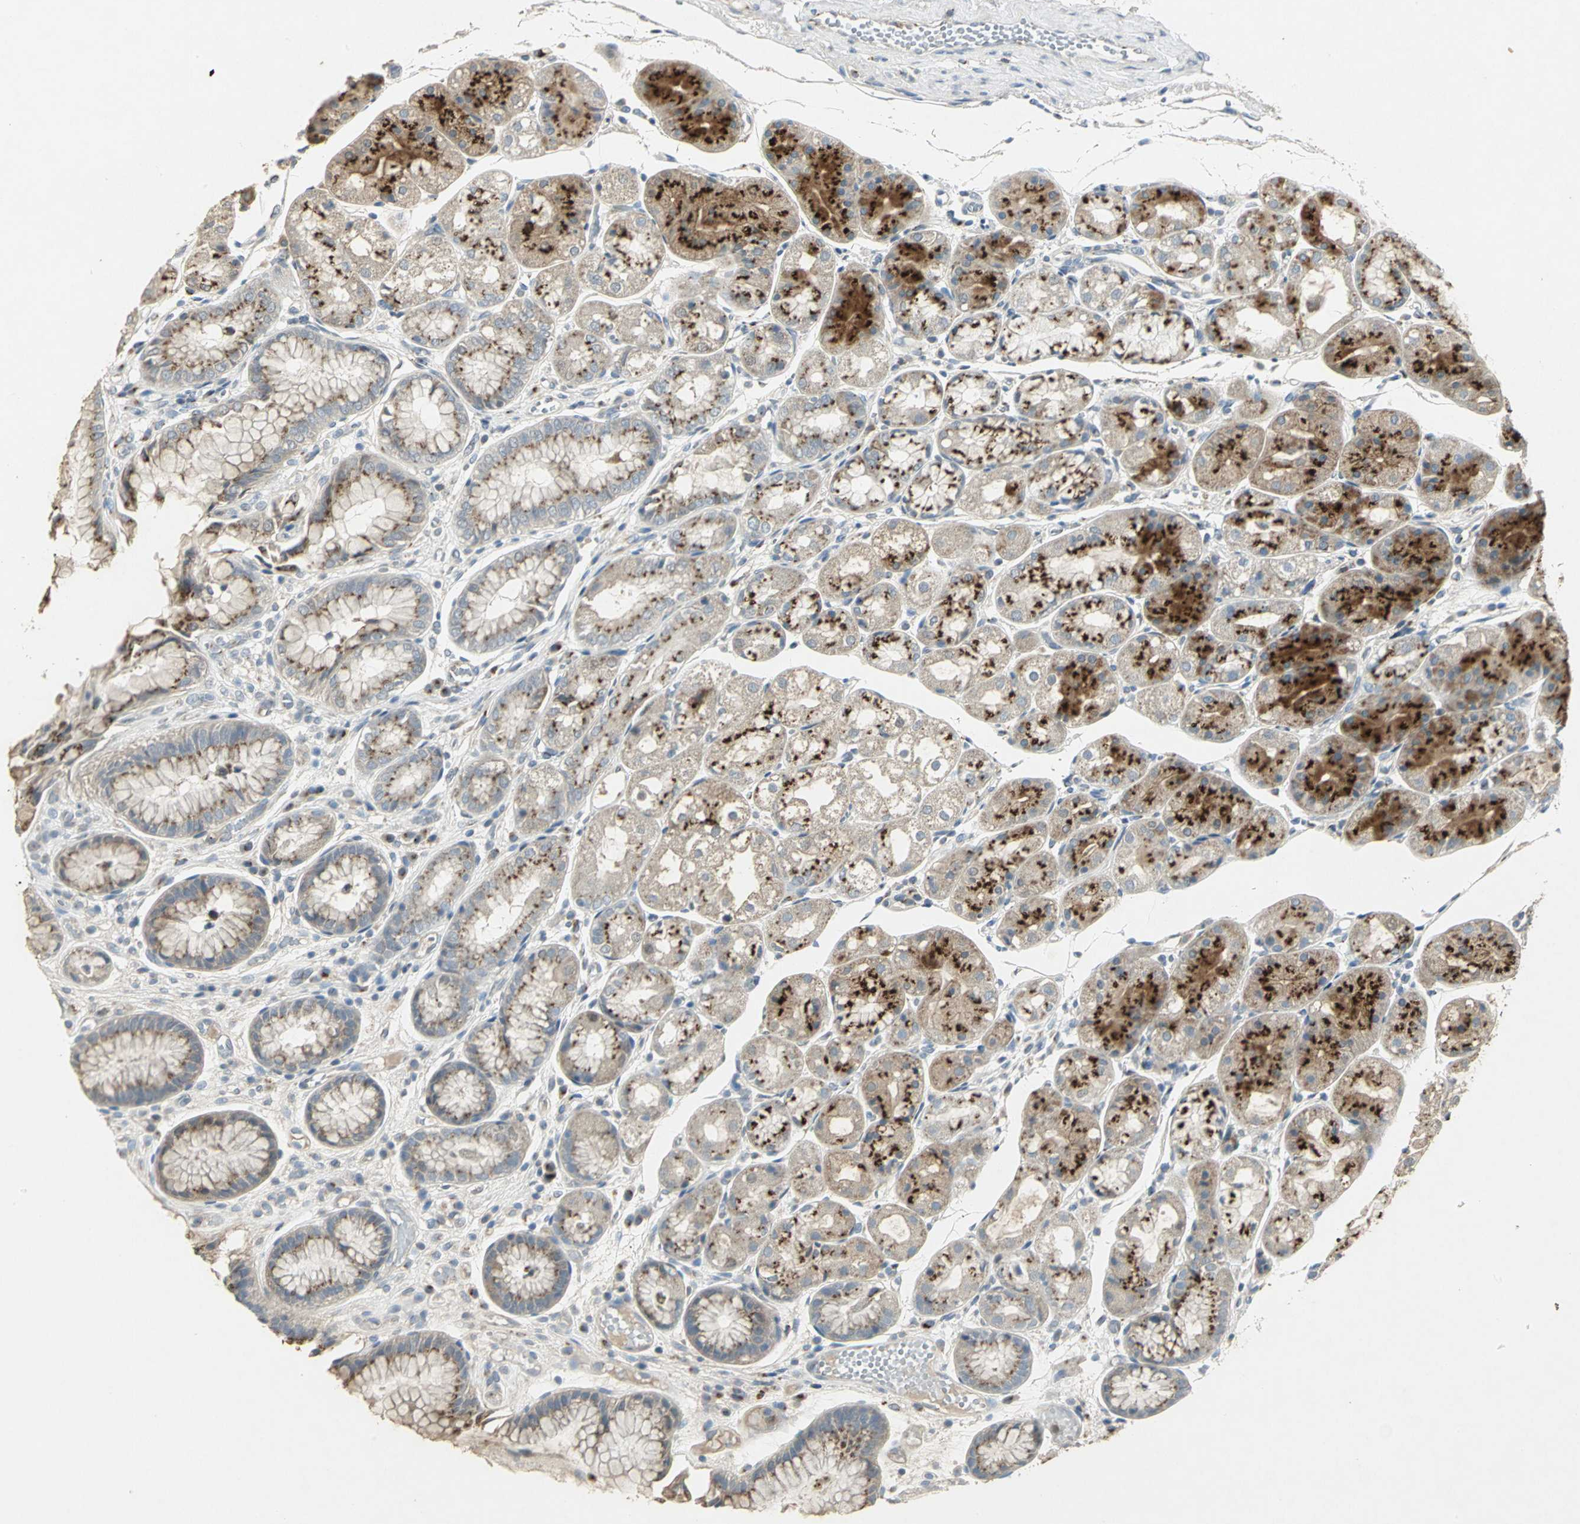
{"staining": {"intensity": "strong", "quantity": "25%-75%", "location": "cytoplasmic/membranous"}, "tissue": "stomach", "cell_type": "Glandular cells", "image_type": "normal", "snomed": [{"axis": "morphology", "description": "Normal tissue, NOS"}, {"axis": "topography", "description": "Stomach, upper"}], "caption": "This is a micrograph of immunohistochemistry staining of normal stomach, which shows strong staining in the cytoplasmic/membranous of glandular cells.", "gene": "TM9SF2", "patient": {"sex": "male", "age": 72}}